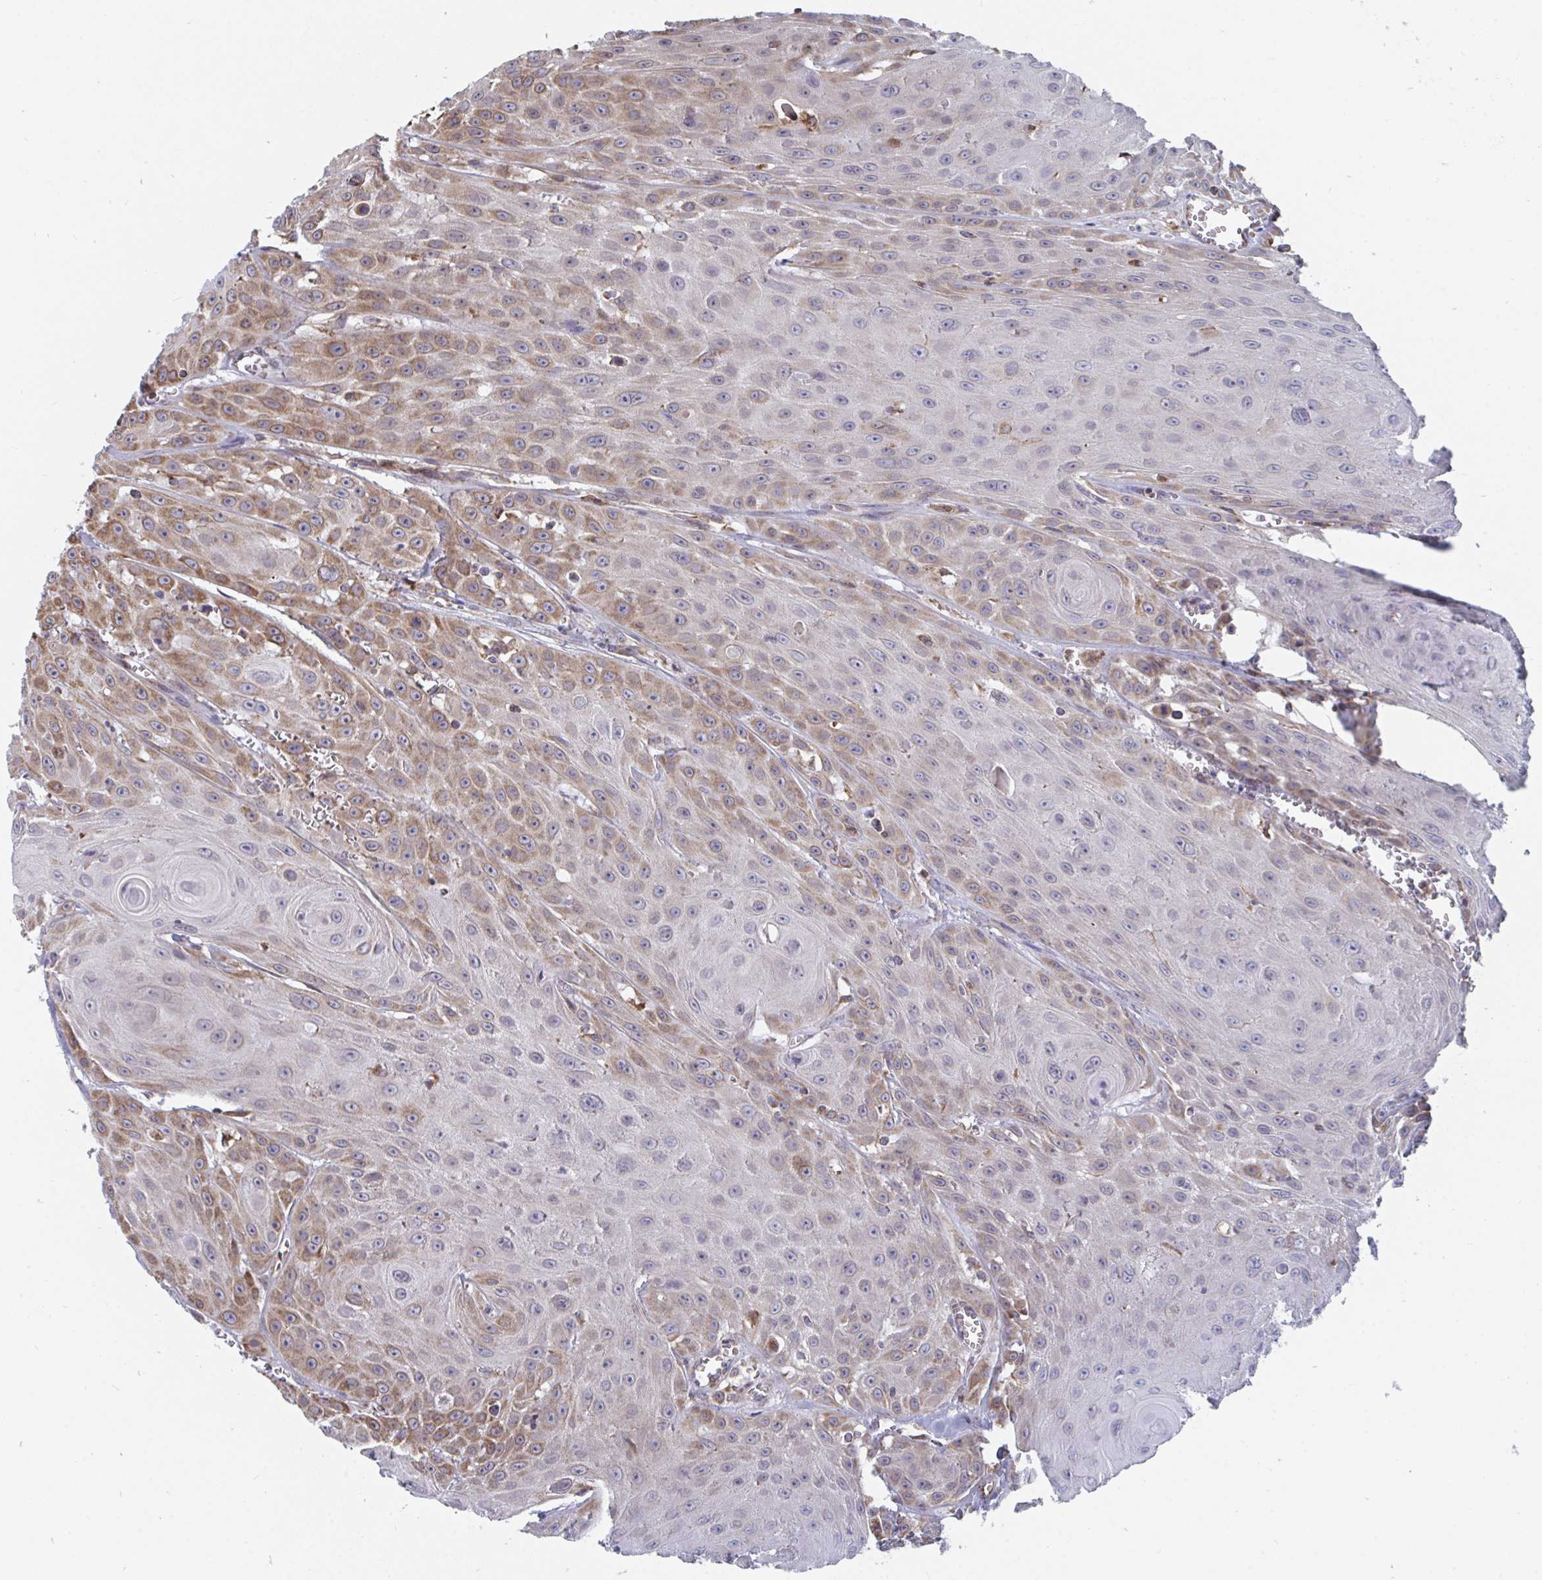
{"staining": {"intensity": "moderate", "quantity": "25%-75%", "location": "cytoplasmic/membranous"}, "tissue": "head and neck cancer", "cell_type": "Tumor cells", "image_type": "cancer", "snomed": [{"axis": "morphology", "description": "Squamous cell carcinoma, NOS"}, {"axis": "topography", "description": "Oral tissue"}, {"axis": "topography", "description": "Head-Neck"}], "caption": "Immunohistochemistry (IHC) of head and neck cancer reveals medium levels of moderate cytoplasmic/membranous staining in about 25%-75% of tumor cells. The staining was performed using DAB, with brown indicating positive protein expression. Nuclei are stained blue with hematoxylin.", "gene": "ELAVL1", "patient": {"sex": "male", "age": 81}}